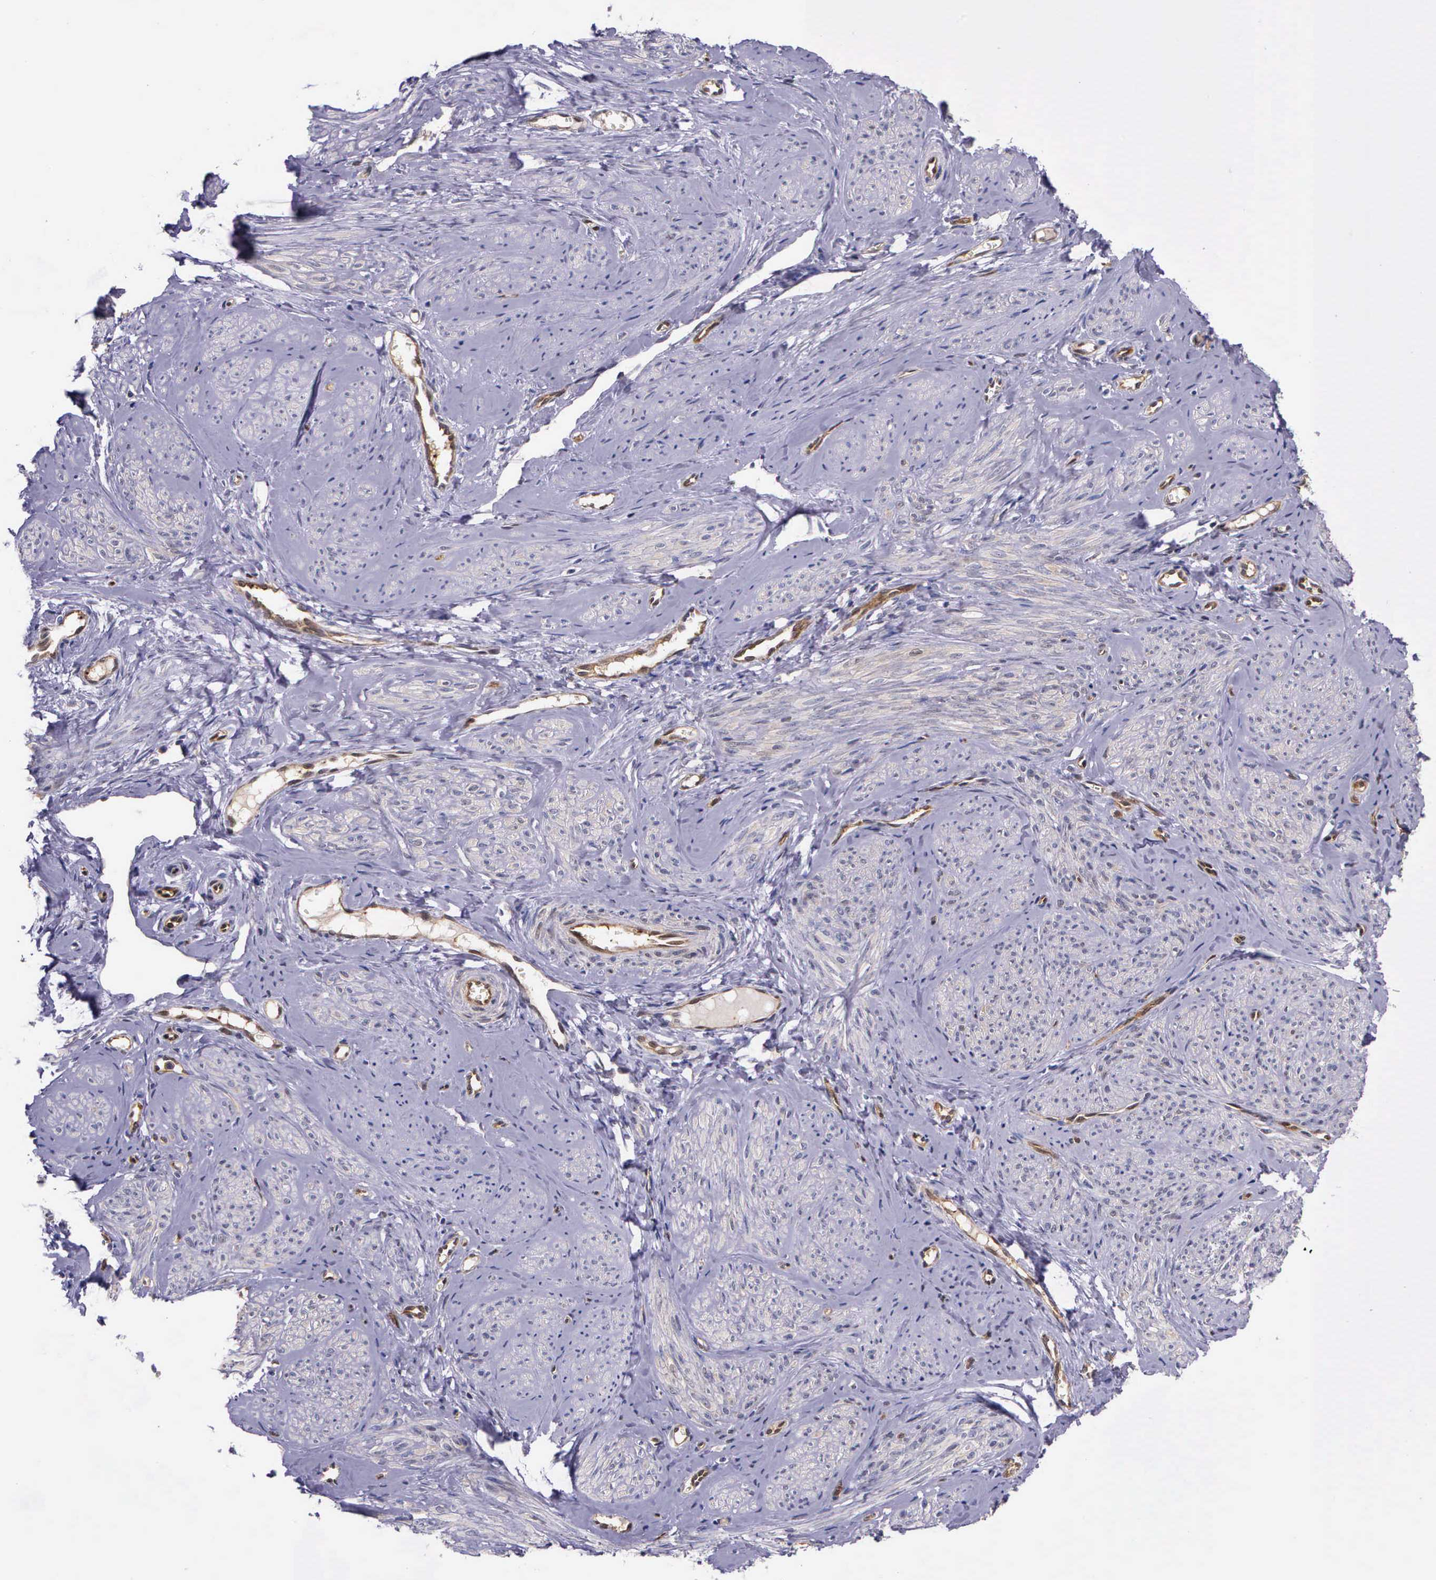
{"staining": {"intensity": "negative", "quantity": "none", "location": "none"}, "tissue": "smooth muscle", "cell_type": "Smooth muscle cells", "image_type": "normal", "snomed": [{"axis": "morphology", "description": "Normal tissue, NOS"}, {"axis": "topography", "description": "Uterus"}], "caption": "IHC image of benign smooth muscle stained for a protein (brown), which shows no positivity in smooth muscle cells. (Immunohistochemistry (ihc), brightfield microscopy, high magnification).", "gene": "GMPR2", "patient": {"sex": "female", "age": 45}}